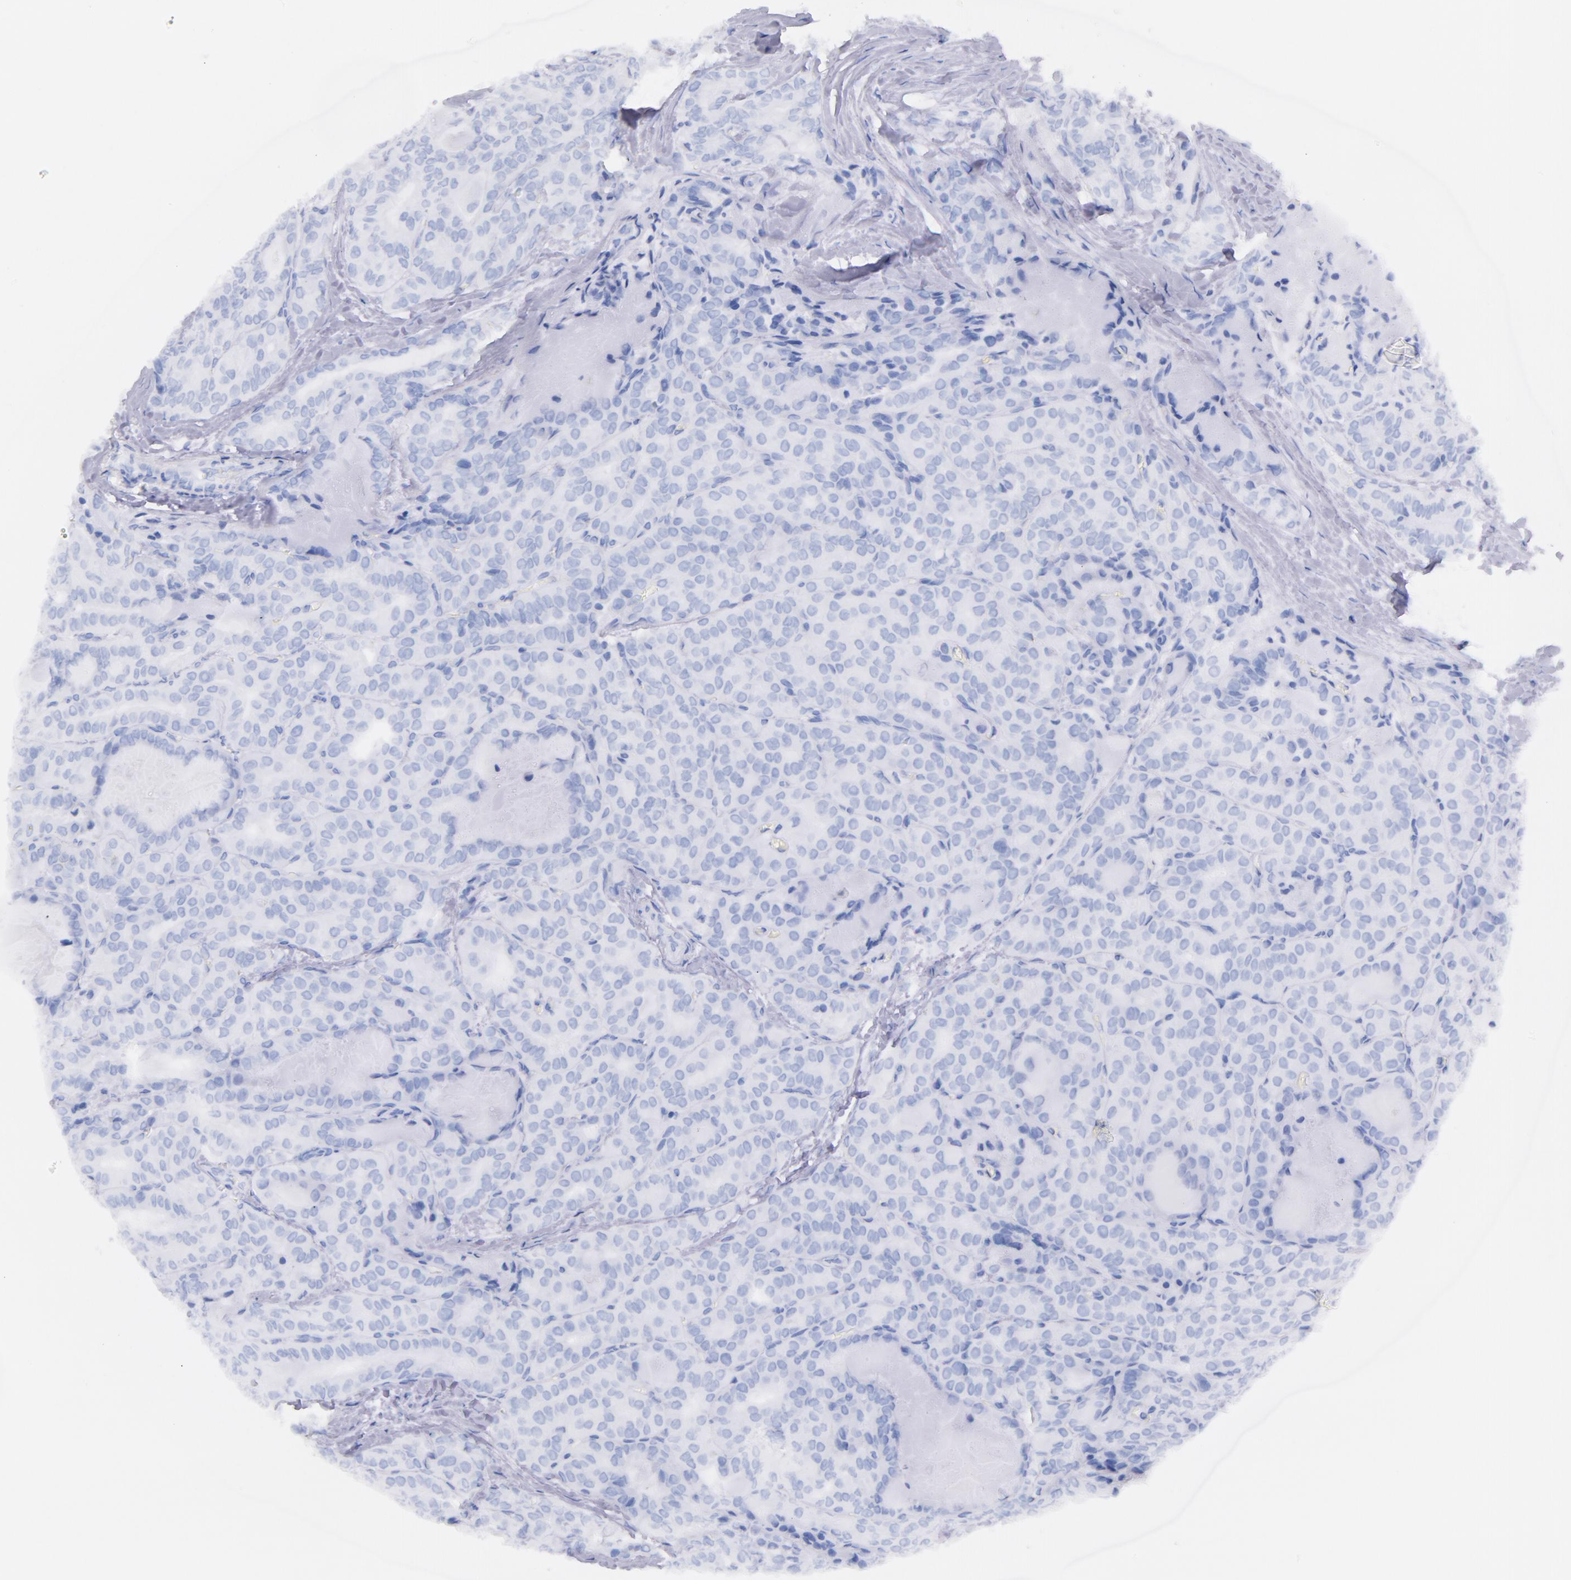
{"staining": {"intensity": "negative", "quantity": "none", "location": "none"}, "tissue": "thyroid cancer", "cell_type": "Tumor cells", "image_type": "cancer", "snomed": [{"axis": "morphology", "description": "Papillary adenocarcinoma, NOS"}, {"axis": "topography", "description": "Thyroid gland"}], "caption": "DAB (3,3'-diaminobenzidine) immunohistochemical staining of human papillary adenocarcinoma (thyroid) displays no significant expression in tumor cells. (DAB IHC with hematoxylin counter stain).", "gene": "CD44", "patient": {"sex": "female", "age": 71}}